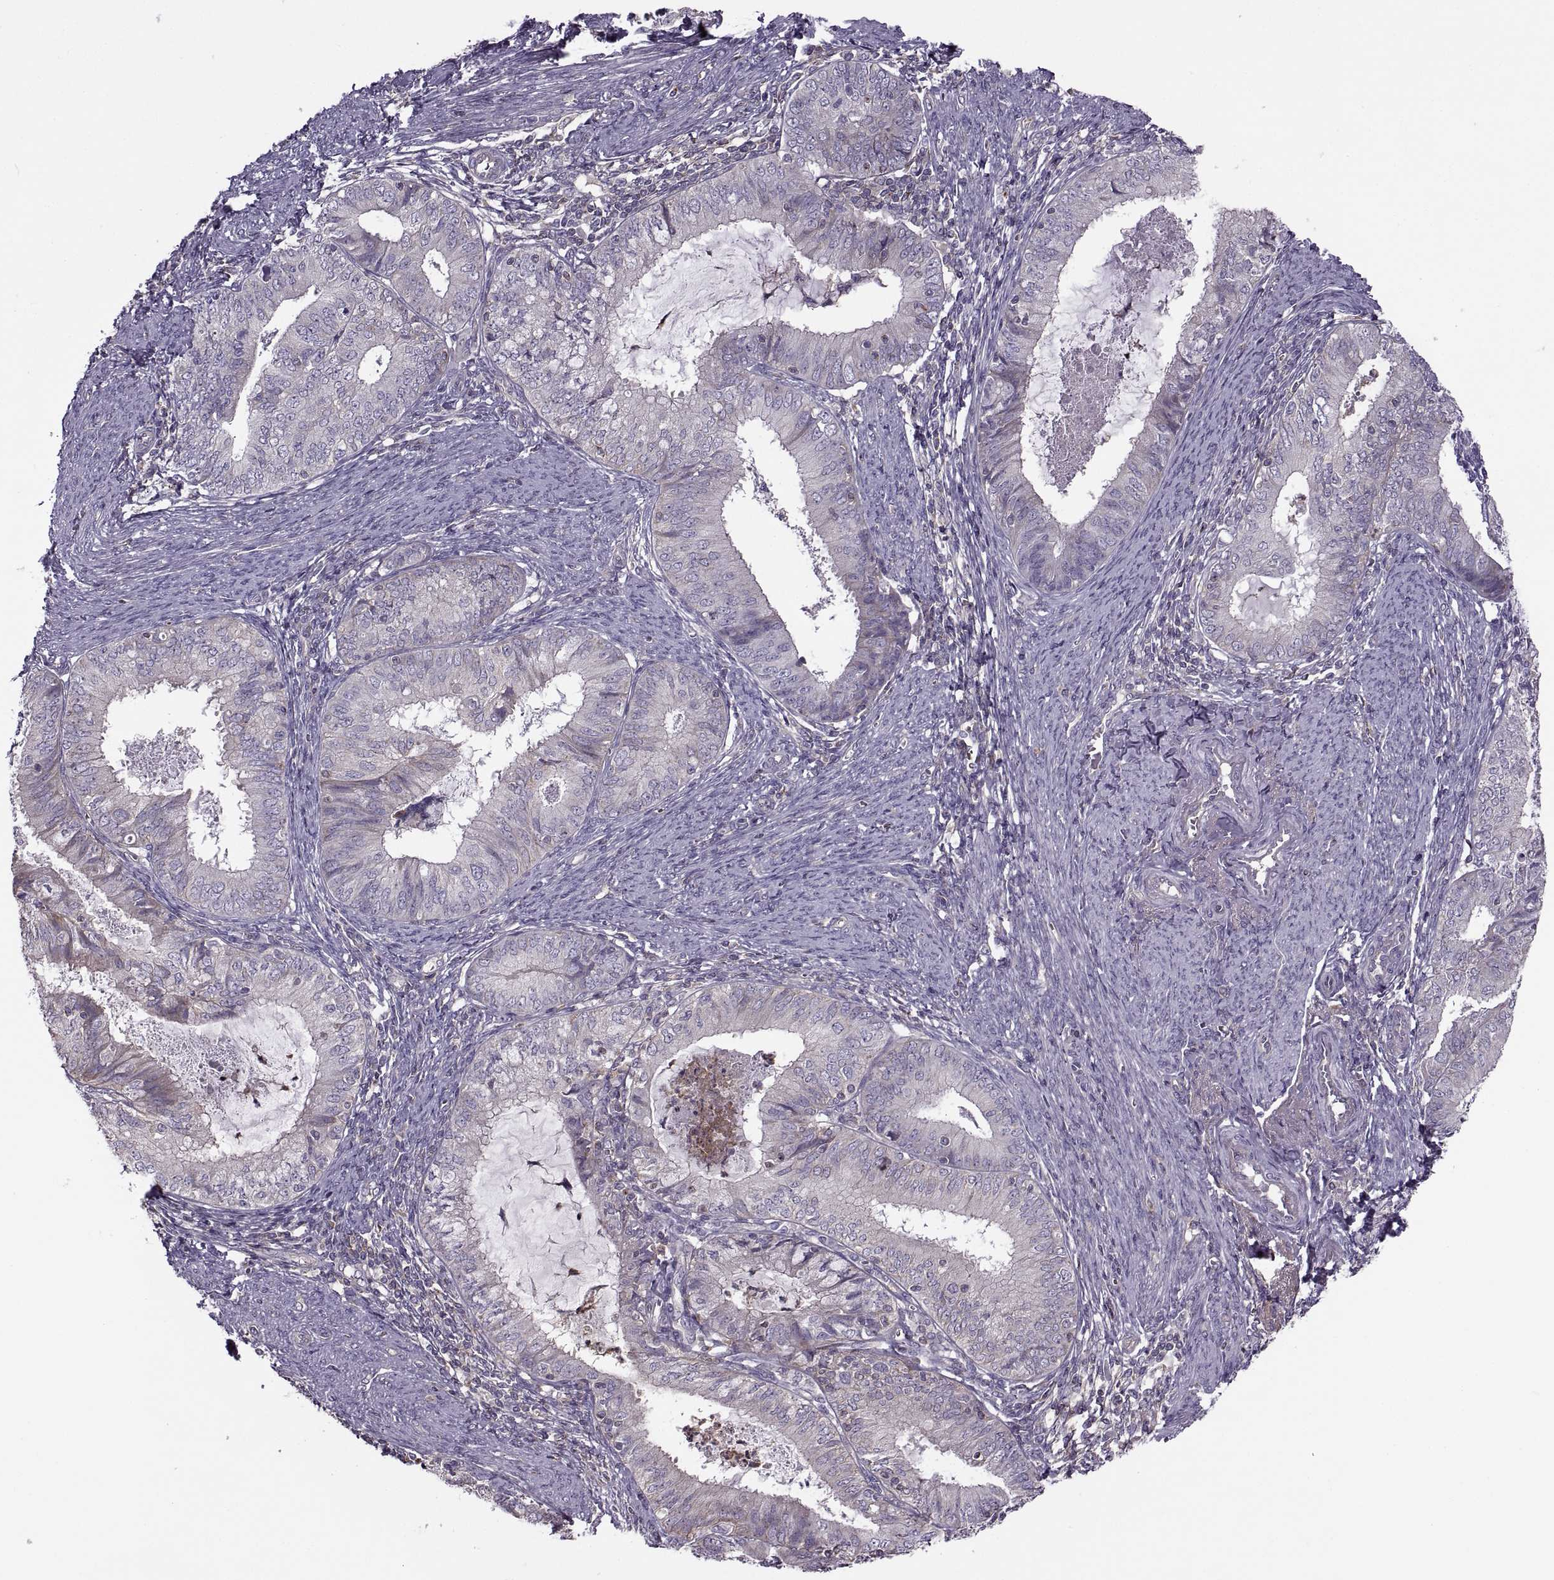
{"staining": {"intensity": "negative", "quantity": "none", "location": "none"}, "tissue": "endometrial cancer", "cell_type": "Tumor cells", "image_type": "cancer", "snomed": [{"axis": "morphology", "description": "Adenocarcinoma, NOS"}, {"axis": "topography", "description": "Endometrium"}], "caption": "Immunohistochemistry histopathology image of neoplastic tissue: human endometrial cancer (adenocarcinoma) stained with DAB (3,3'-diaminobenzidine) reveals no significant protein positivity in tumor cells. The staining was performed using DAB (3,3'-diaminobenzidine) to visualize the protein expression in brown, while the nuclei were stained in blue with hematoxylin (Magnification: 20x).", "gene": "SLC2A3", "patient": {"sex": "female", "age": 57}}